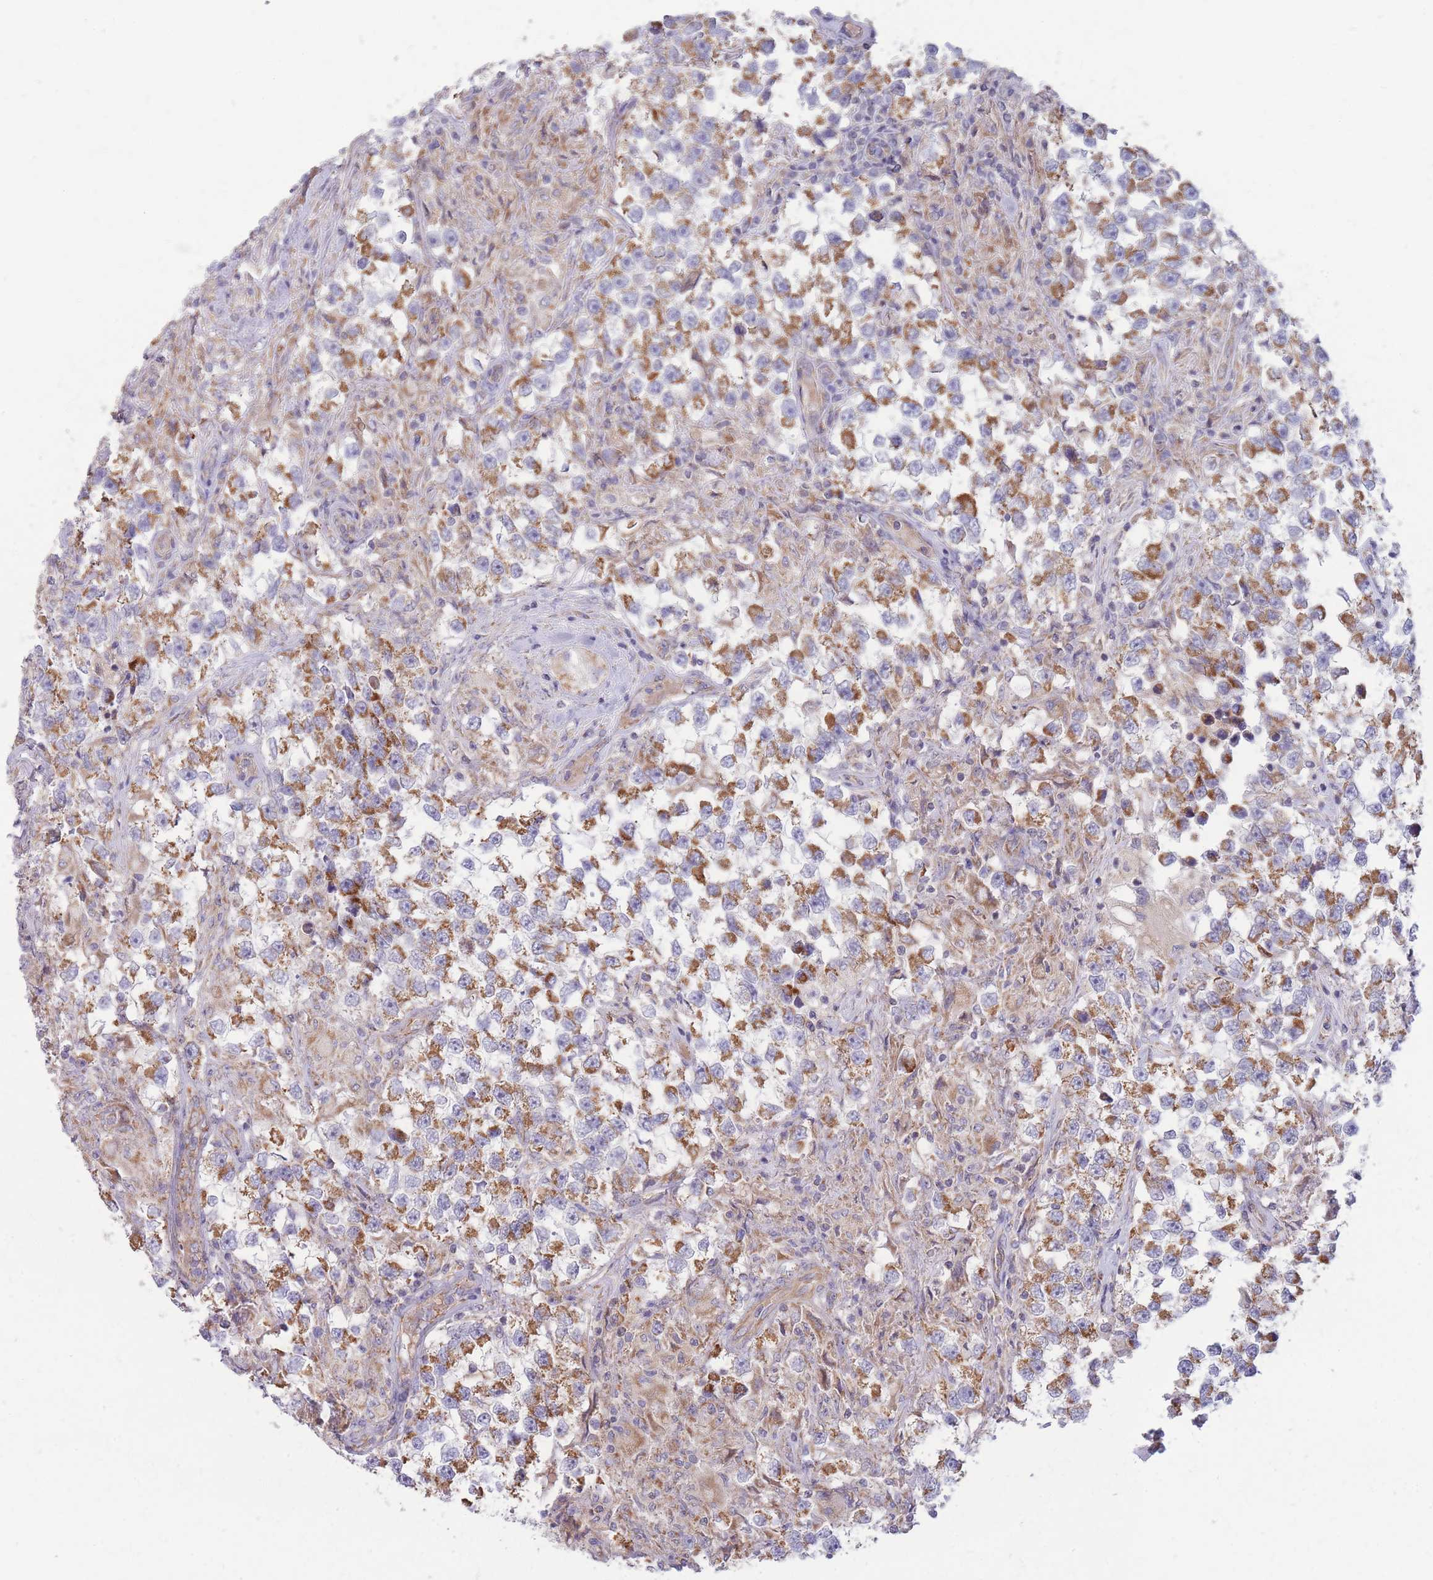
{"staining": {"intensity": "moderate", "quantity": "25%-75%", "location": "cytoplasmic/membranous"}, "tissue": "testis cancer", "cell_type": "Tumor cells", "image_type": "cancer", "snomed": [{"axis": "morphology", "description": "Seminoma, NOS"}, {"axis": "topography", "description": "Testis"}], "caption": "Immunohistochemical staining of human testis cancer displays moderate cytoplasmic/membranous protein positivity in approximately 25%-75% of tumor cells.", "gene": "MRPS9", "patient": {"sex": "male", "age": 46}}